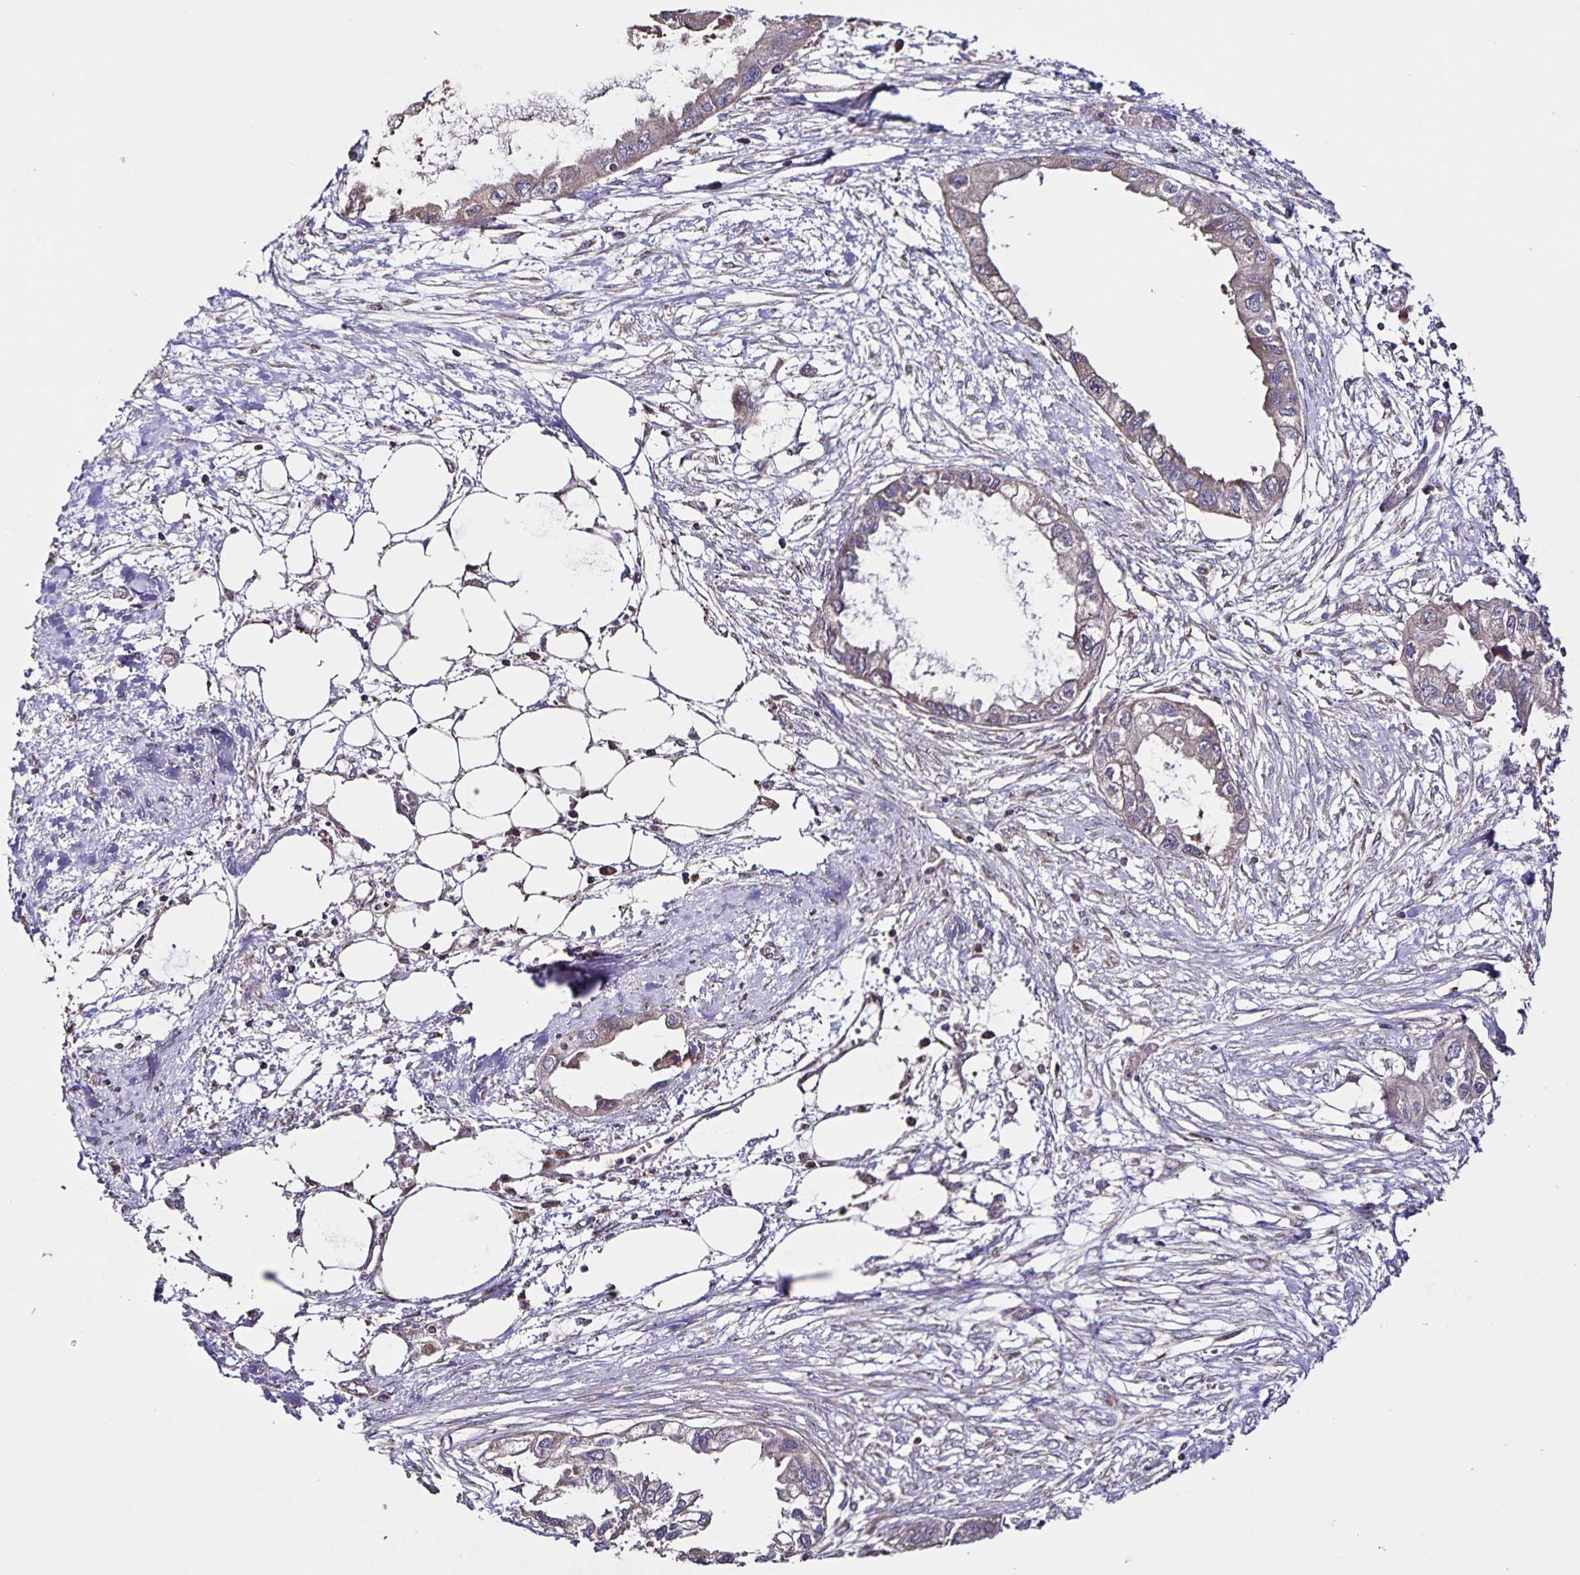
{"staining": {"intensity": "weak", "quantity": "25%-75%", "location": "cytoplasmic/membranous"}, "tissue": "endometrial cancer", "cell_type": "Tumor cells", "image_type": "cancer", "snomed": [{"axis": "morphology", "description": "Adenocarcinoma, NOS"}, {"axis": "morphology", "description": "Adenocarcinoma, metastatic, NOS"}, {"axis": "topography", "description": "Adipose tissue"}, {"axis": "topography", "description": "Endometrium"}], "caption": "Adenocarcinoma (endometrial) stained for a protein reveals weak cytoplasmic/membranous positivity in tumor cells.", "gene": "MAN1A1", "patient": {"sex": "female", "age": 67}}